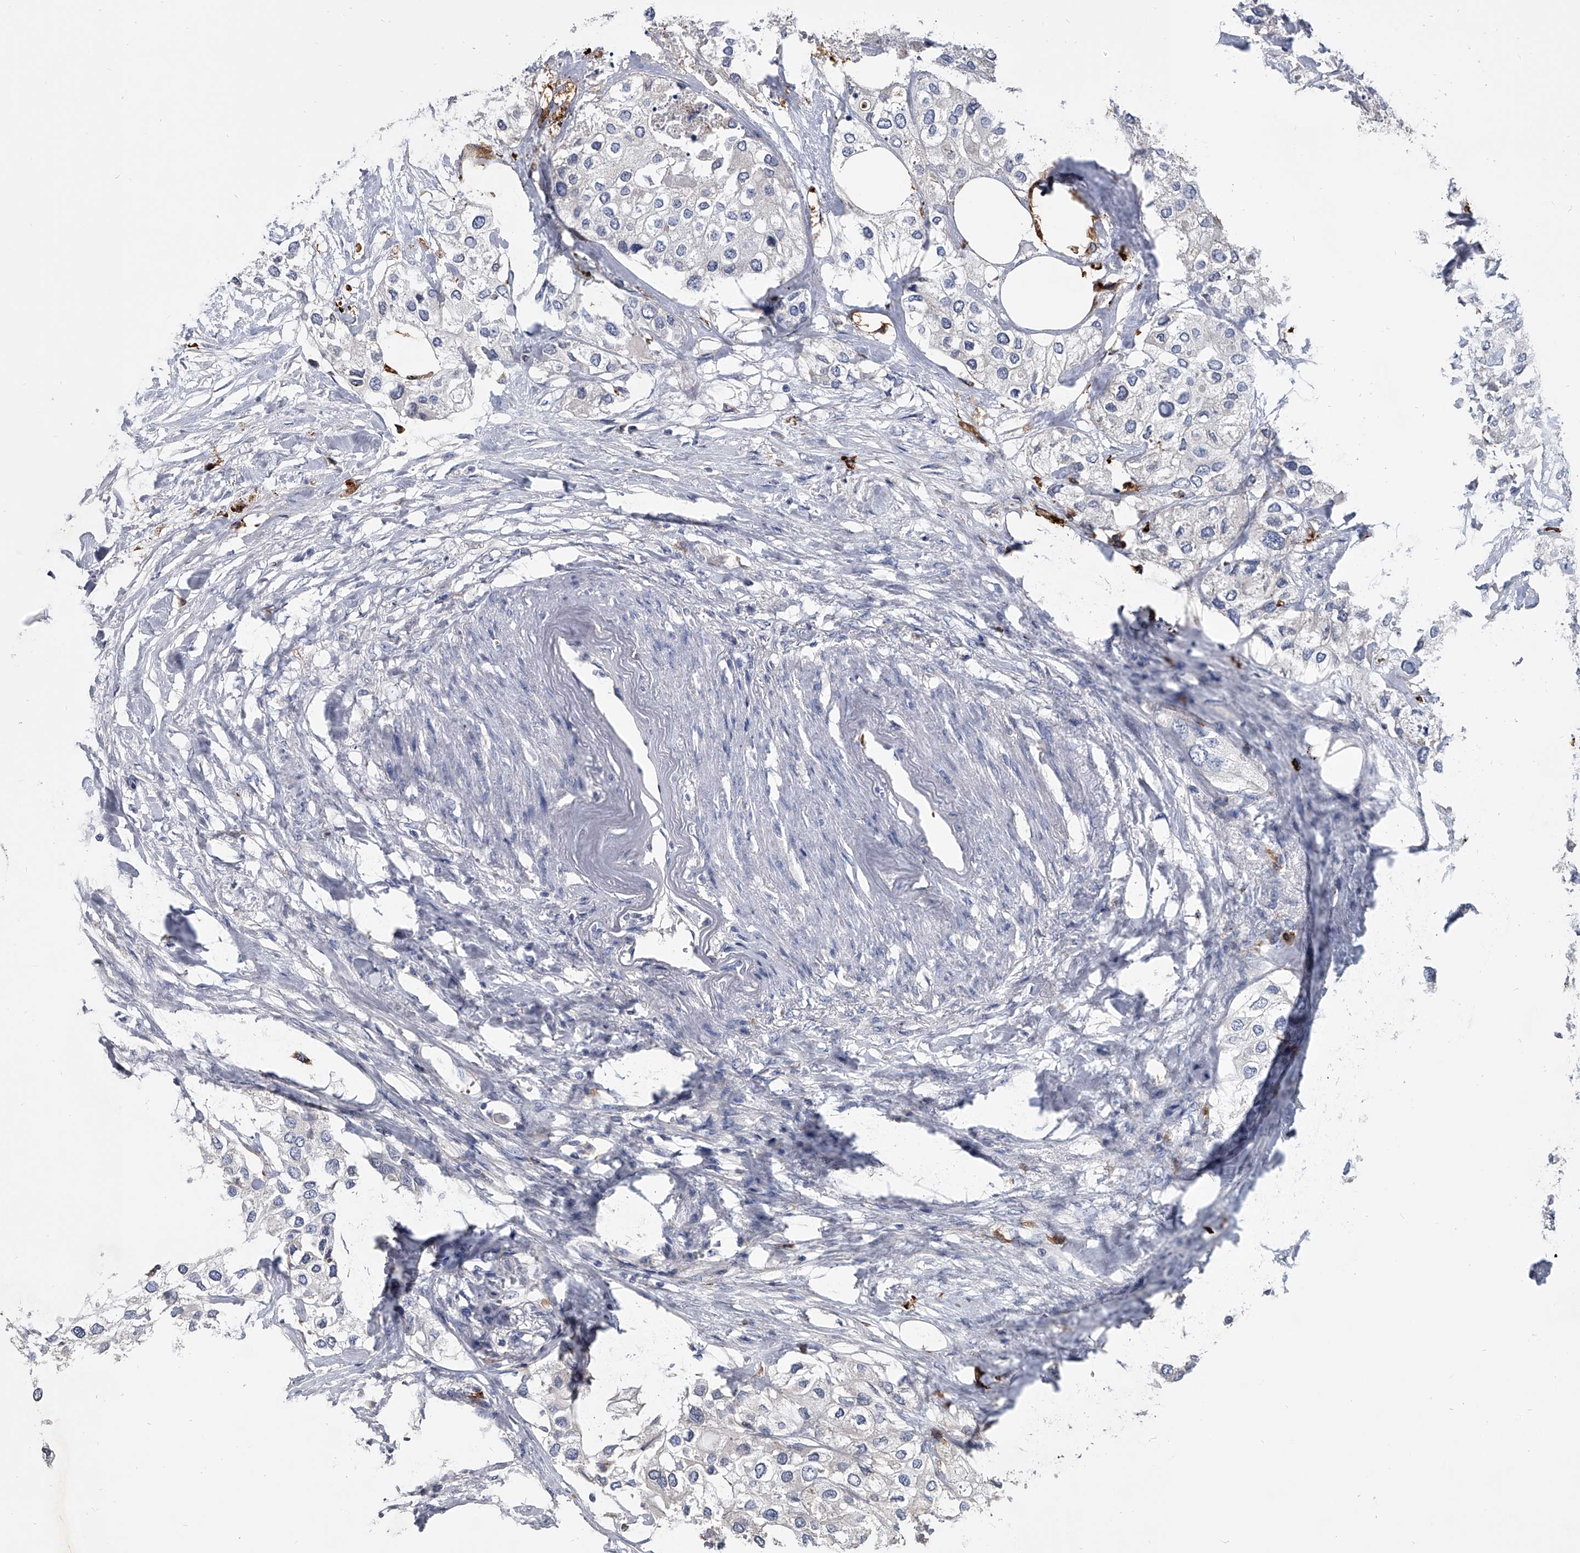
{"staining": {"intensity": "negative", "quantity": "none", "location": "none"}, "tissue": "urothelial cancer", "cell_type": "Tumor cells", "image_type": "cancer", "snomed": [{"axis": "morphology", "description": "Urothelial carcinoma, High grade"}, {"axis": "topography", "description": "Urinary bladder"}], "caption": "DAB (3,3'-diaminobenzidine) immunohistochemical staining of urothelial cancer reveals no significant expression in tumor cells.", "gene": "SPP1", "patient": {"sex": "male", "age": 64}}